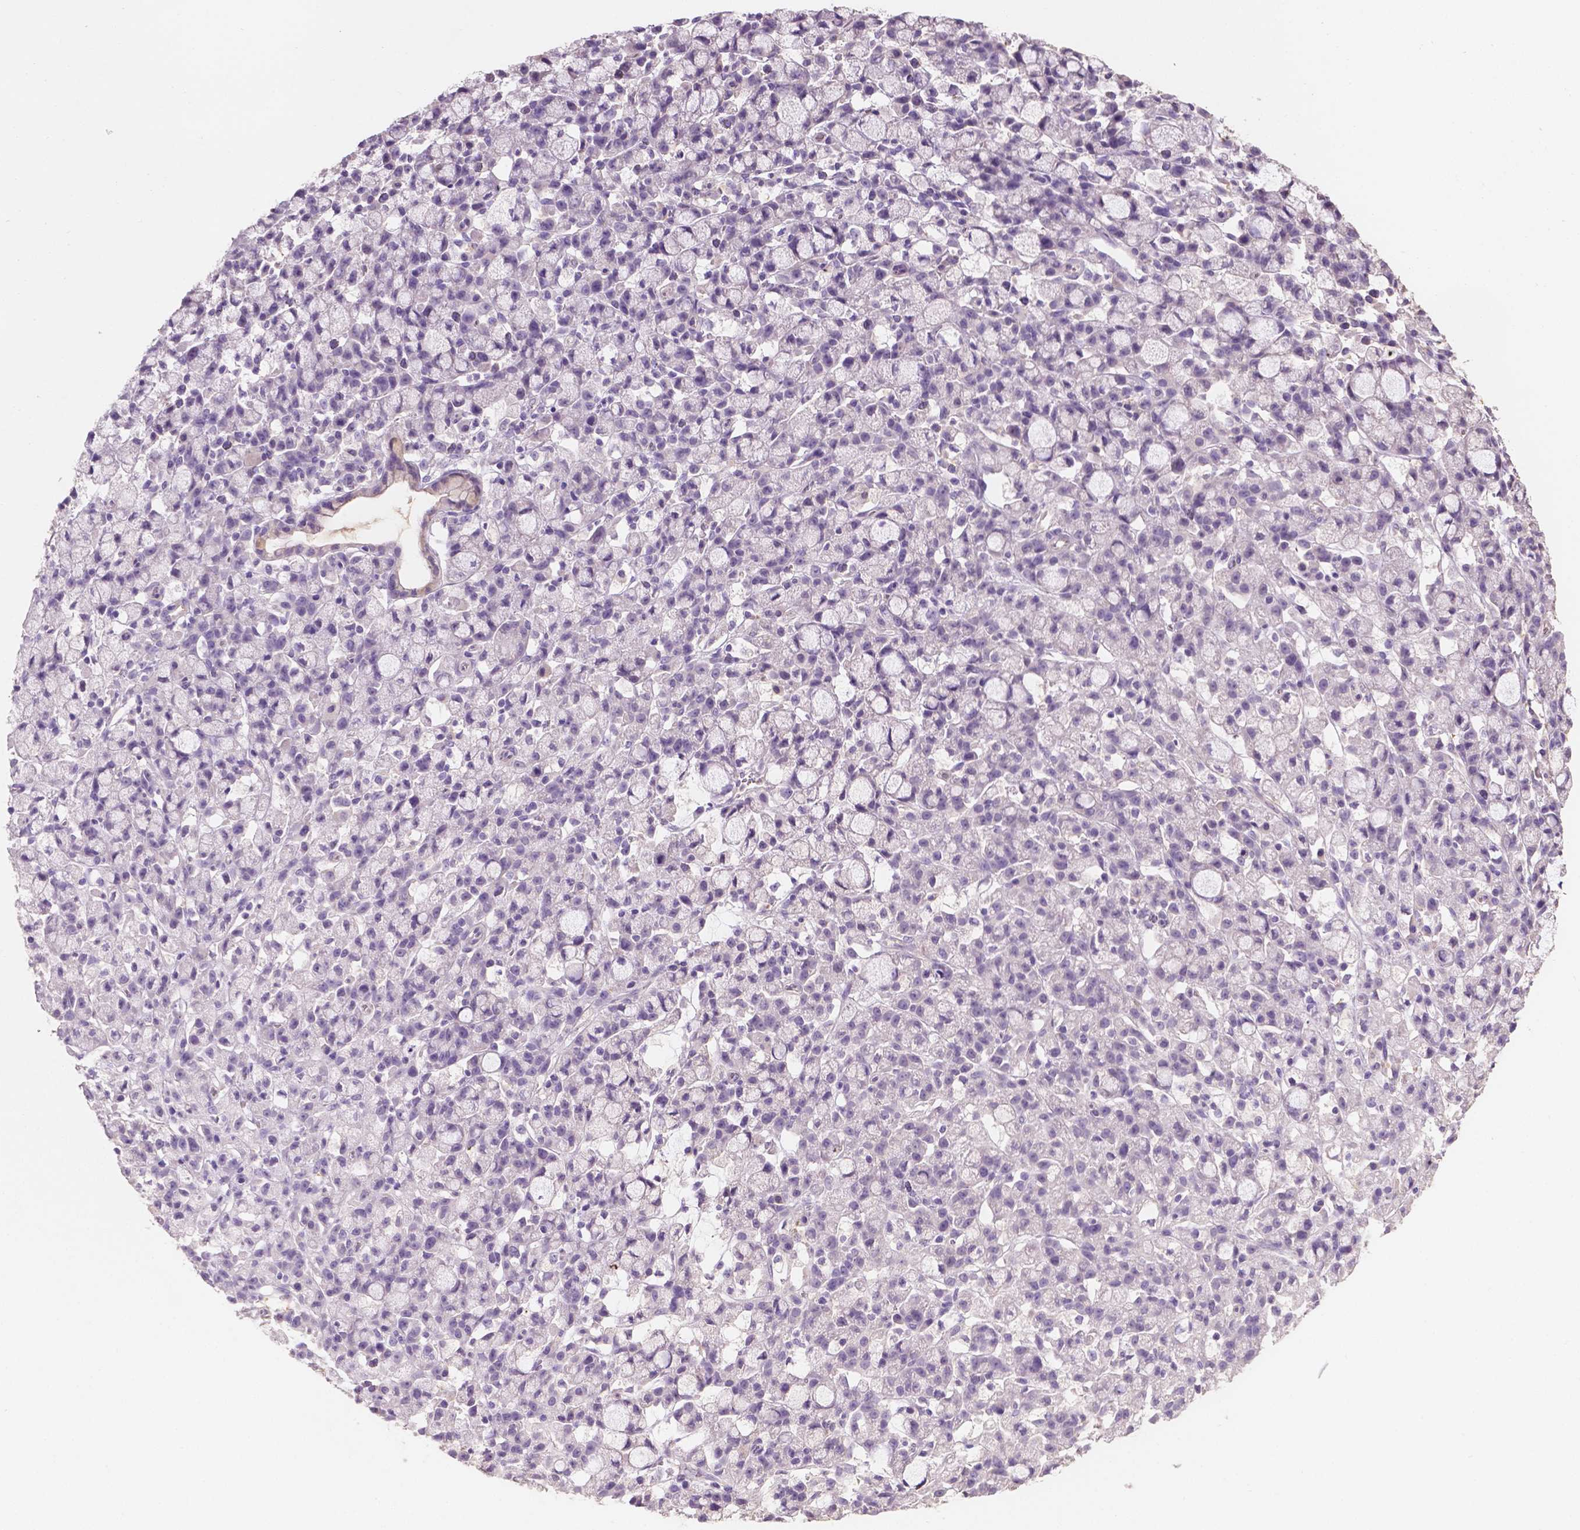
{"staining": {"intensity": "negative", "quantity": "none", "location": "none"}, "tissue": "stomach cancer", "cell_type": "Tumor cells", "image_type": "cancer", "snomed": [{"axis": "morphology", "description": "Adenocarcinoma, NOS"}, {"axis": "topography", "description": "Stomach"}], "caption": "Human stomach cancer stained for a protein using immunohistochemistry (IHC) demonstrates no staining in tumor cells.", "gene": "SBSN", "patient": {"sex": "male", "age": 58}}